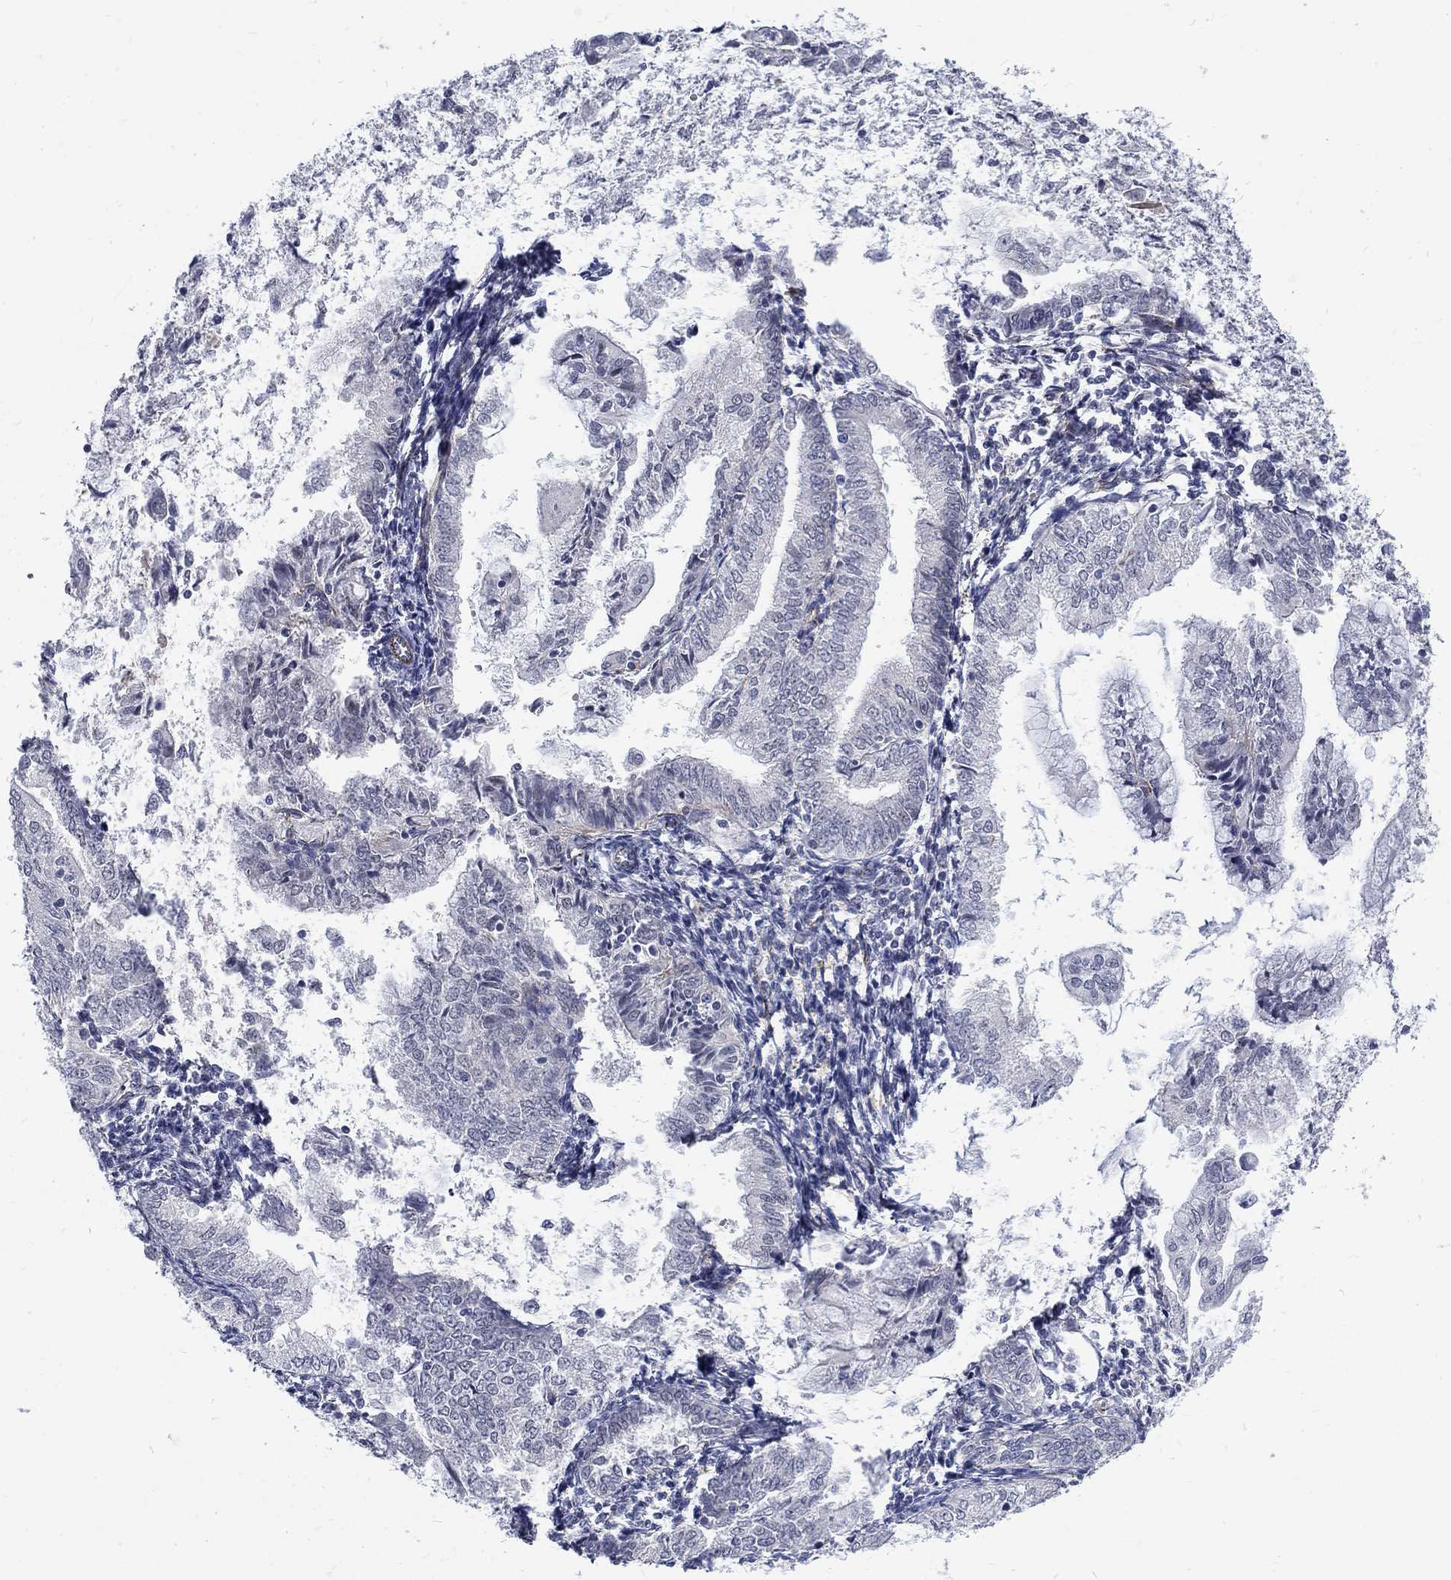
{"staining": {"intensity": "negative", "quantity": "none", "location": "none"}, "tissue": "endometrial cancer", "cell_type": "Tumor cells", "image_type": "cancer", "snomed": [{"axis": "morphology", "description": "Adenocarcinoma, NOS"}, {"axis": "topography", "description": "Endometrium"}], "caption": "Histopathology image shows no significant protein positivity in tumor cells of endometrial adenocarcinoma. (IHC, brightfield microscopy, high magnification).", "gene": "PHKA1", "patient": {"sex": "female", "age": 56}}